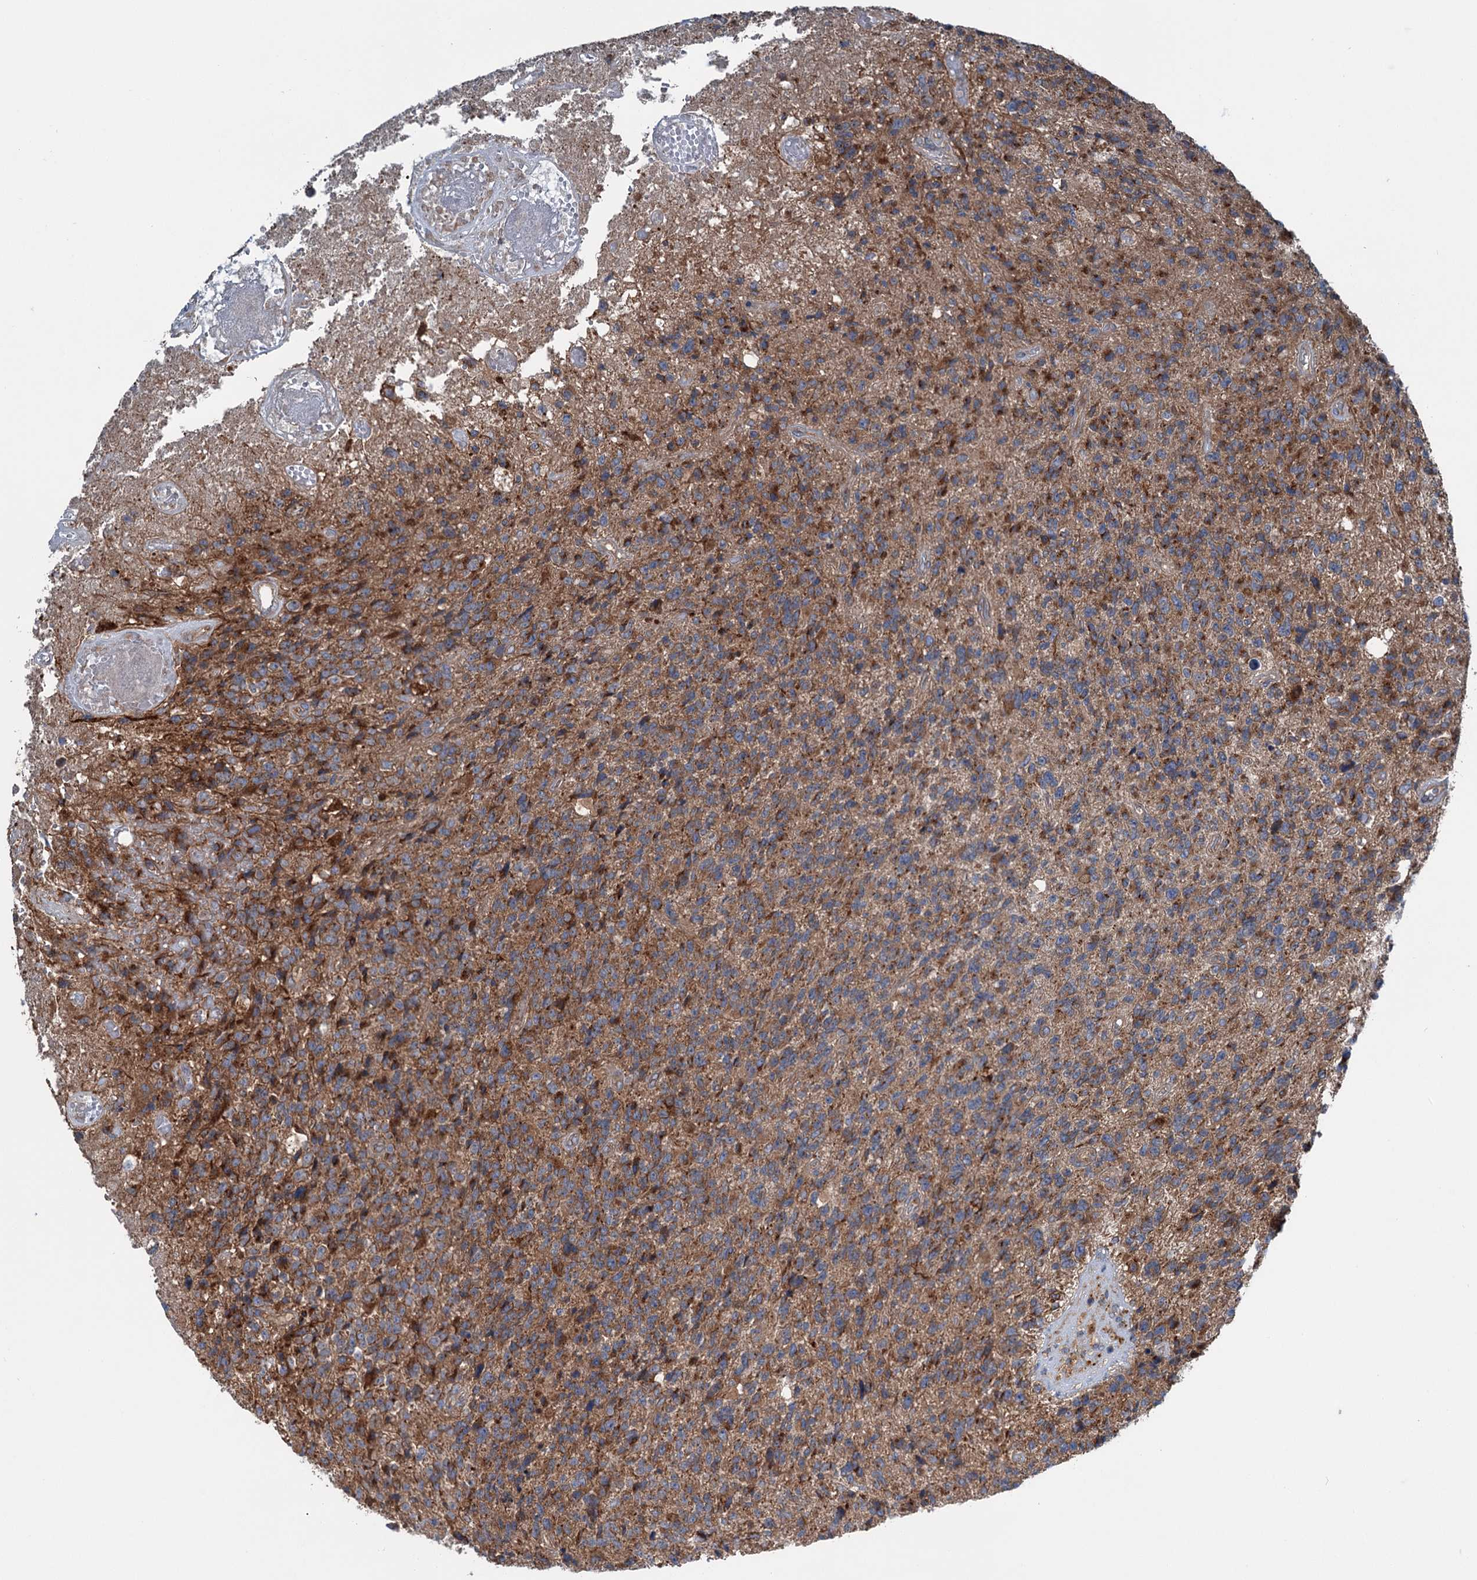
{"staining": {"intensity": "strong", "quantity": ">75%", "location": "cytoplasmic/membranous"}, "tissue": "glioma", "cell_type": "Tumor cells", "image_type": "cancer", "snomed": [{"axis": "morphology", "description": "Glioma, malignant, High grade"}, {"axis": "topography", "description": "Brain"}], "caption": "The immunohistochemical stain labels strong cytoplasmic/membranous positivity in tumor cells of glioma tissue.", "gene": "CALCOCO1", "patient": {"sex": "male", "age": 76}}